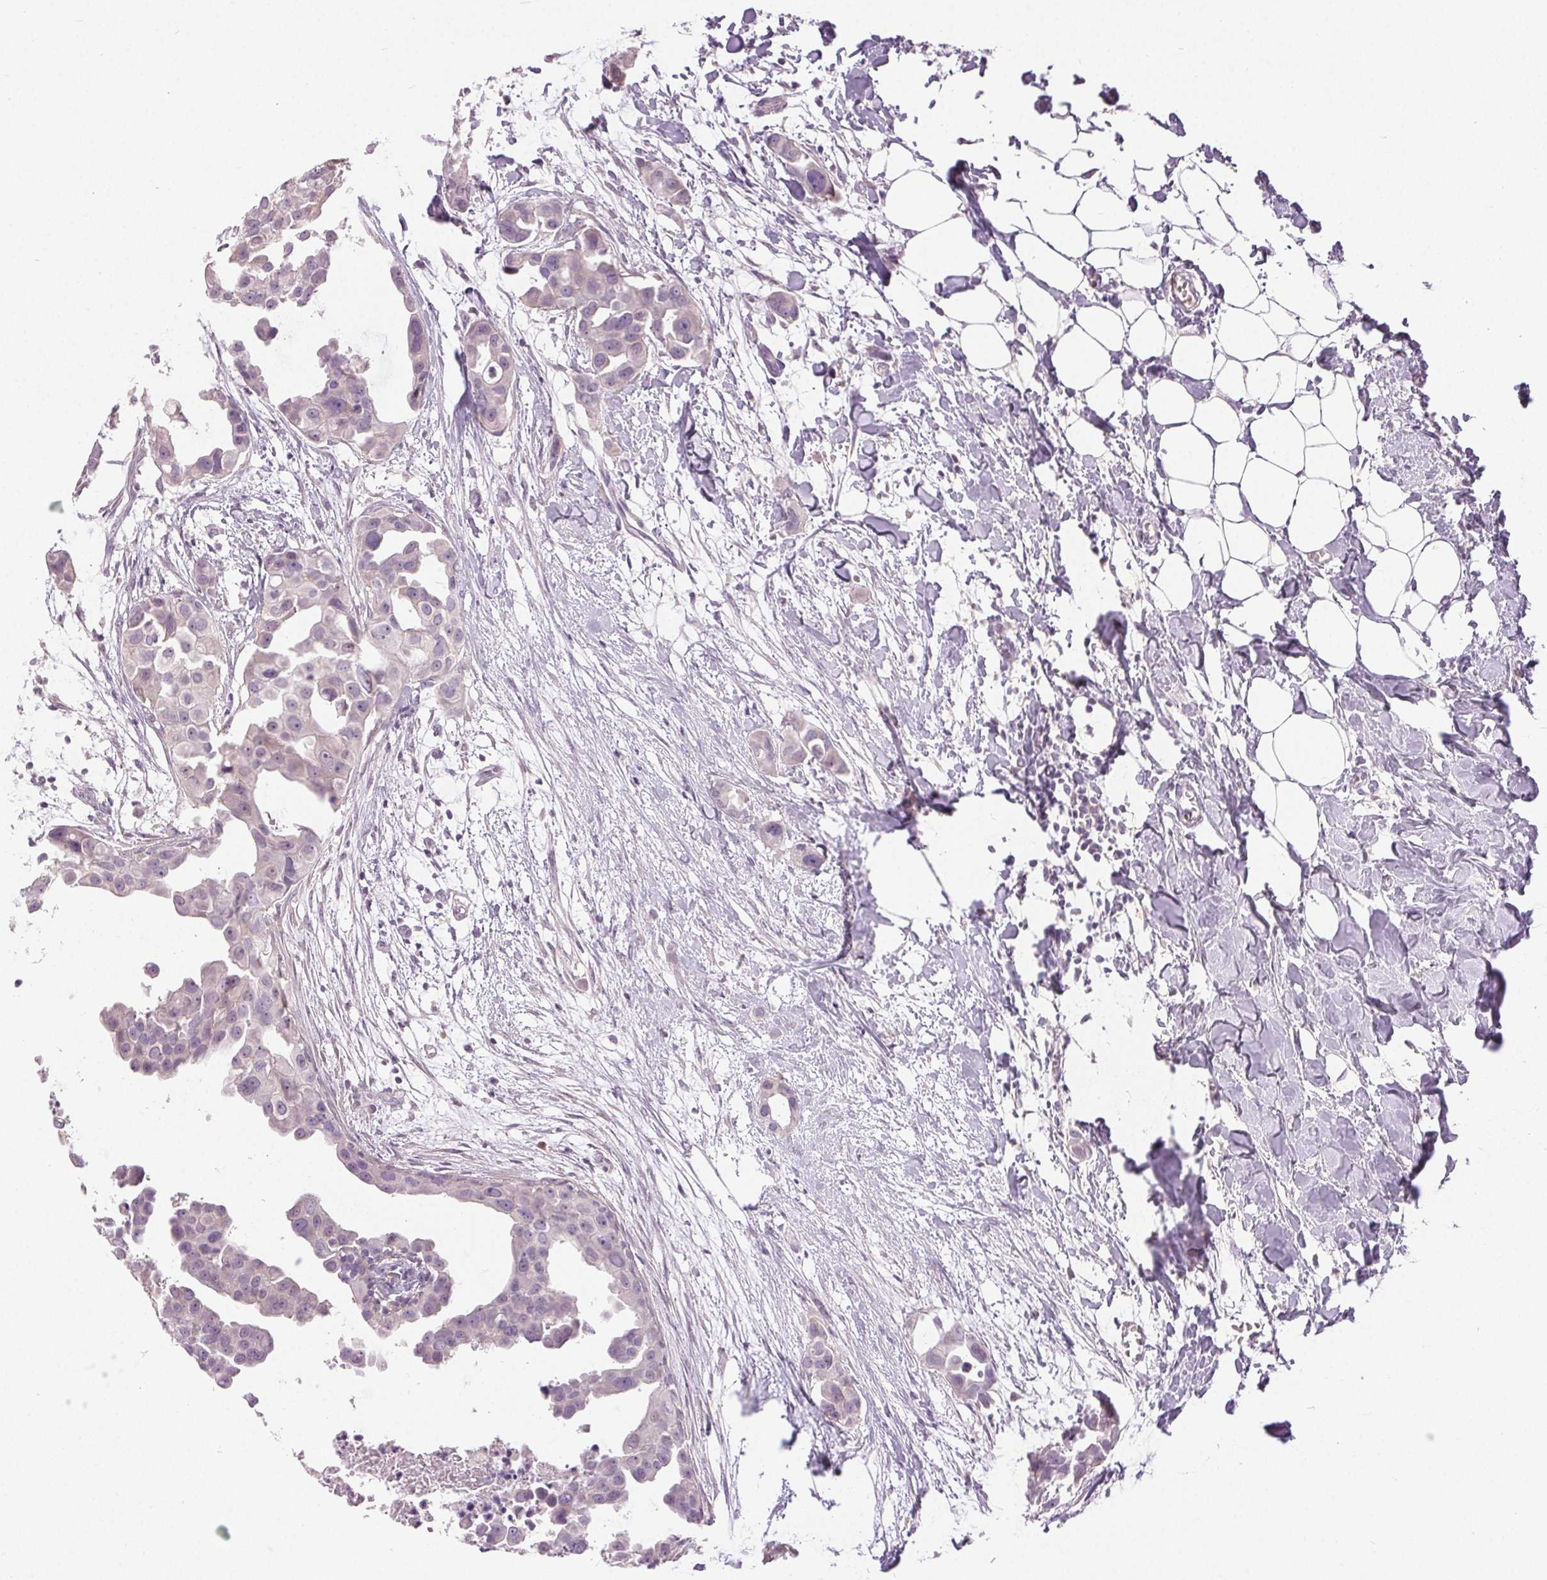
{"staining": {"intensity": "negative", "quantity": "none", "location": "none"}, "tissue": "breast cancer", "cell_type": "Tumor cells", "image_type": "cancer", "snomed": [{"axis": "morphology", "description": "Duct carcinoma"}, {"axis": "topography", "description": "Breast"}], "caption": "There is no significant positivity in tumor cells of breast infiltrating ductal carcinoma.", "gene": "DSG3", "patient": {"sex": "female", "age": 38}}